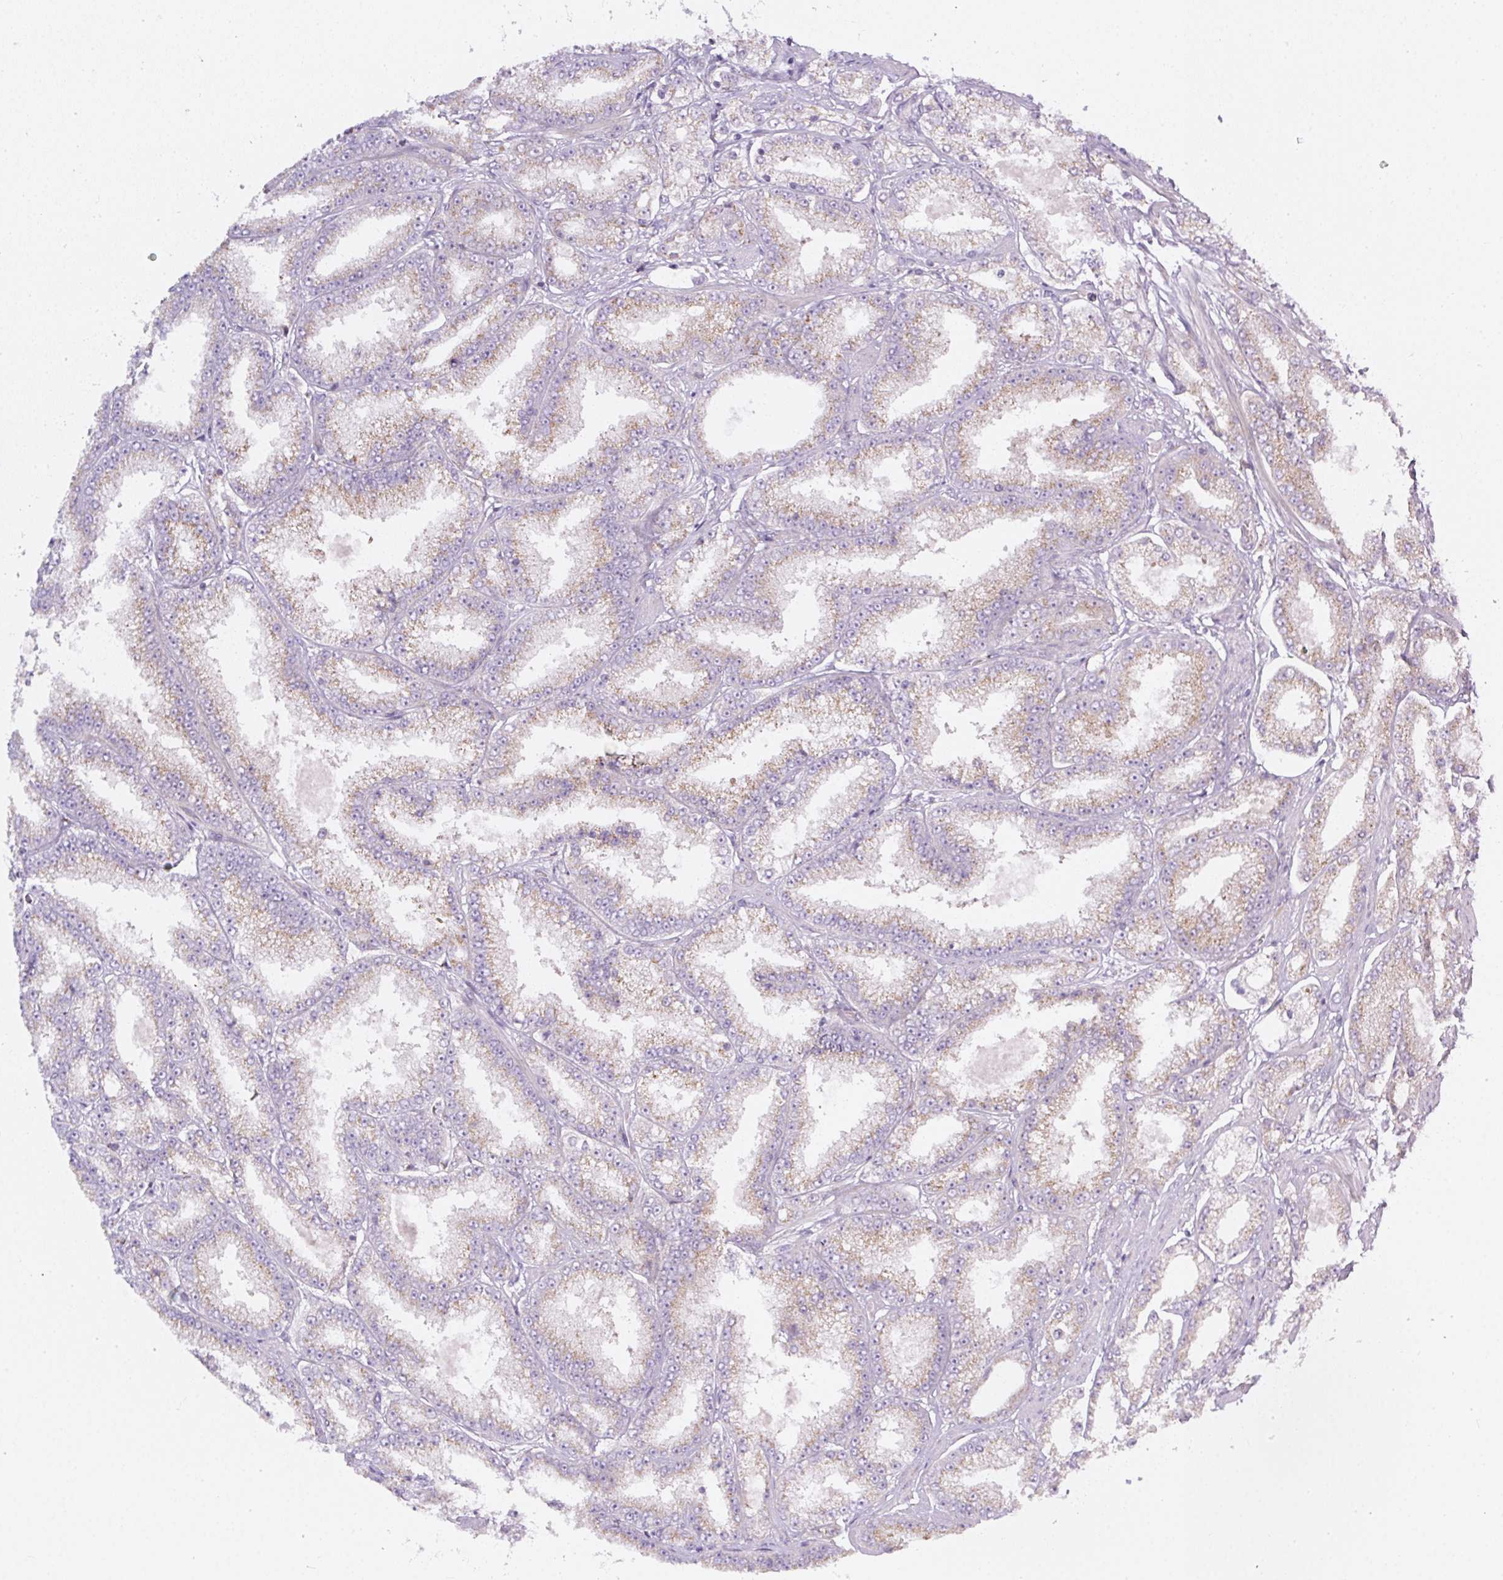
{"staining": {"intensity": "moderate", "quantity": "25%-75%", "location": "cytoplasmic/membranous"}, "tissue": "prostate cancer", "cell_type": "Tumor cells", "image_type": "cancer", "snomed": [{"axis": "morphology", "description": "Adenocarcinoma, High grade"}, {"axis": "topography", "description": "Prostate"}], "caption": "An IHC image of neoplastic tissue is shown. Protein staining in brown labels moderate cytoplasmic/membranous positivity in prostate cancer (adenocarcinoma (high-grade)) within tumor cells. The staining is performed using DAB brown chromogen to label protein expression. The nuclei are counter-stained blue using hematoxylin.", "gene": "MLX", "patient": {"sex": "male", "age": 68}}